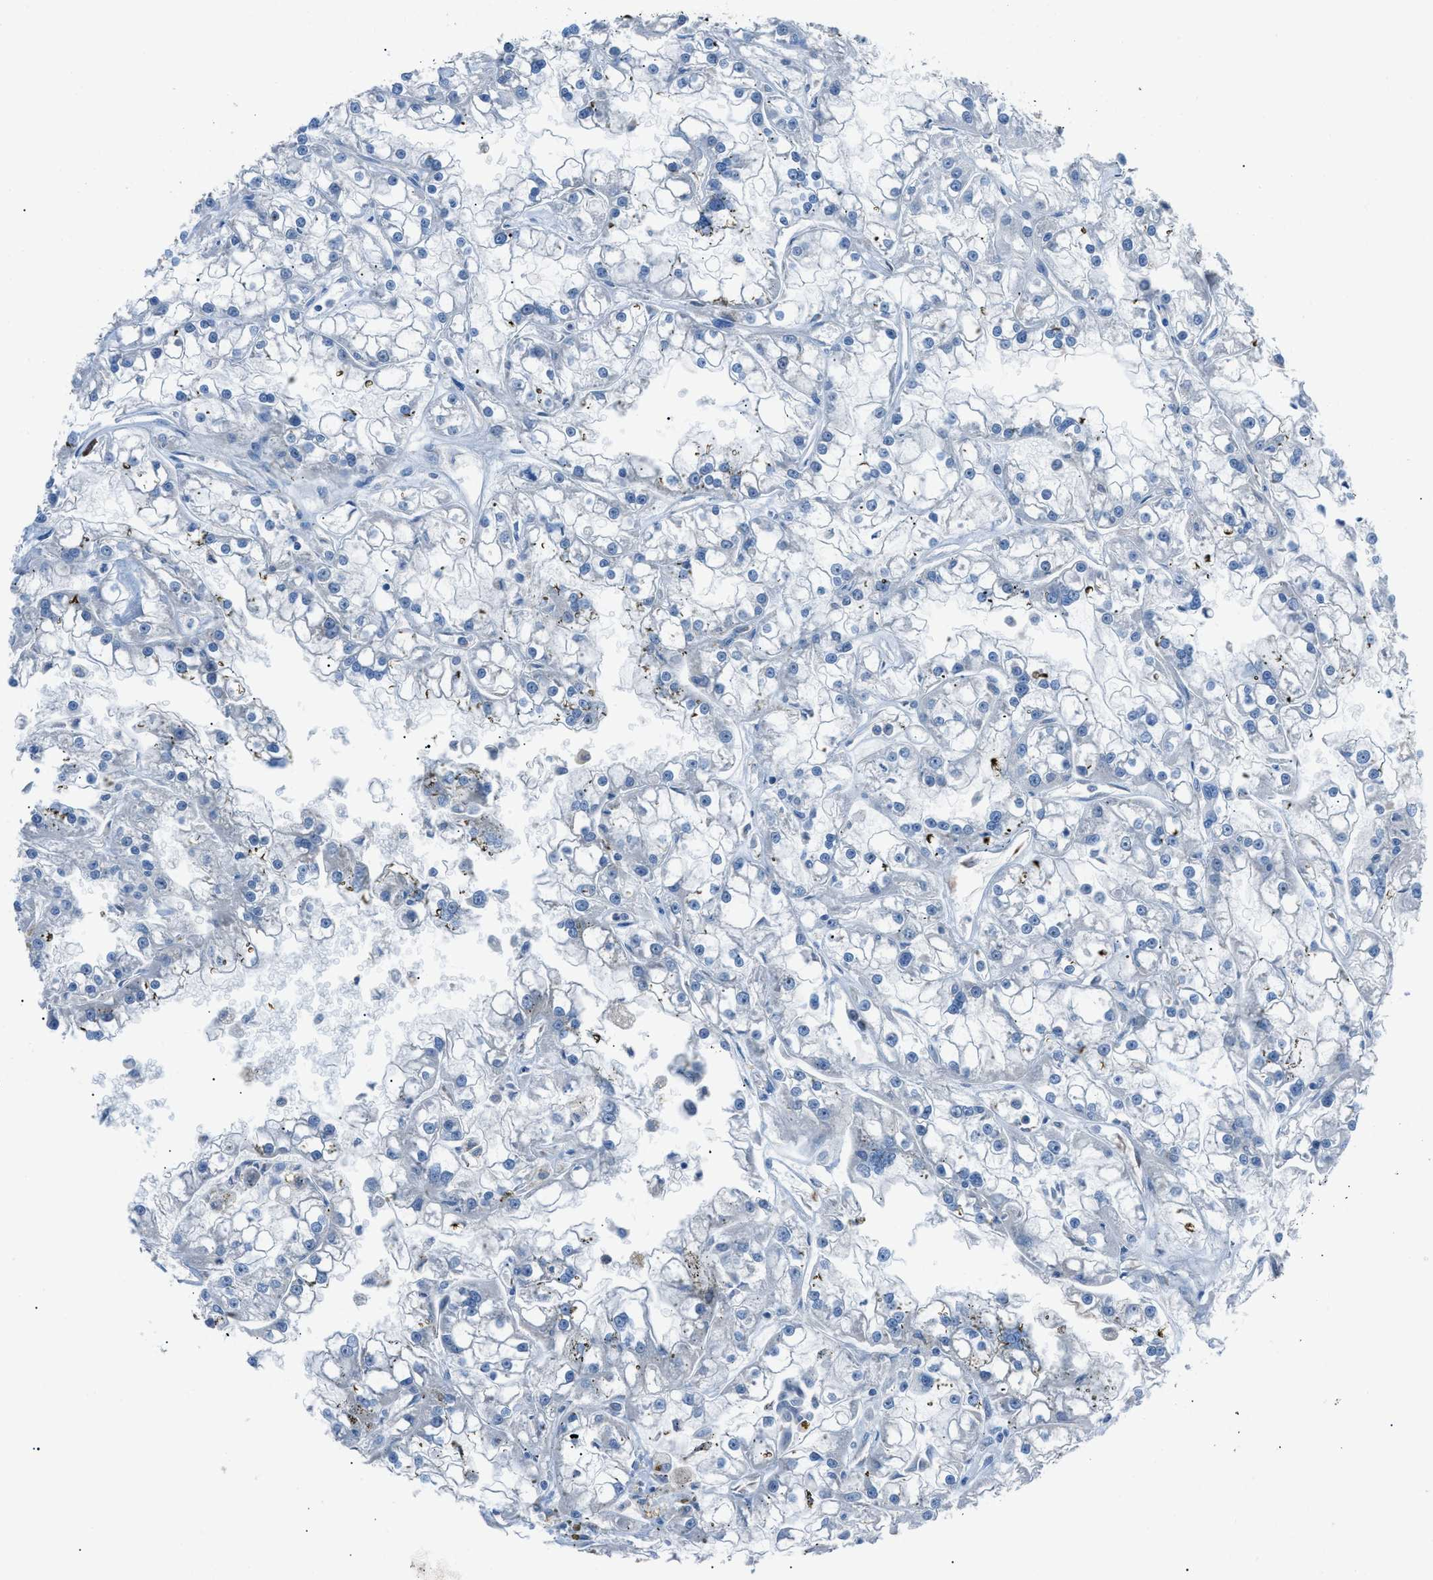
{"staining": {"intensity": "negative", "quantity": "none", "location": "none"}, "tissue": "renal cancer", "cell_type": "Tumor cells", "image_type": "cancer", "snomed": [{"axis": "morphology", "description": "Adenocarcinoma, NOS"}, {"axis": "topography", "description": "Kidney"}], "caption": "Tumor cells are negative for protein expression in human renal cancer. (IHC, brightfield microscopy, high magnification).", "gene": "HEG1", "patient": {"sex": "female", "age": 52}}